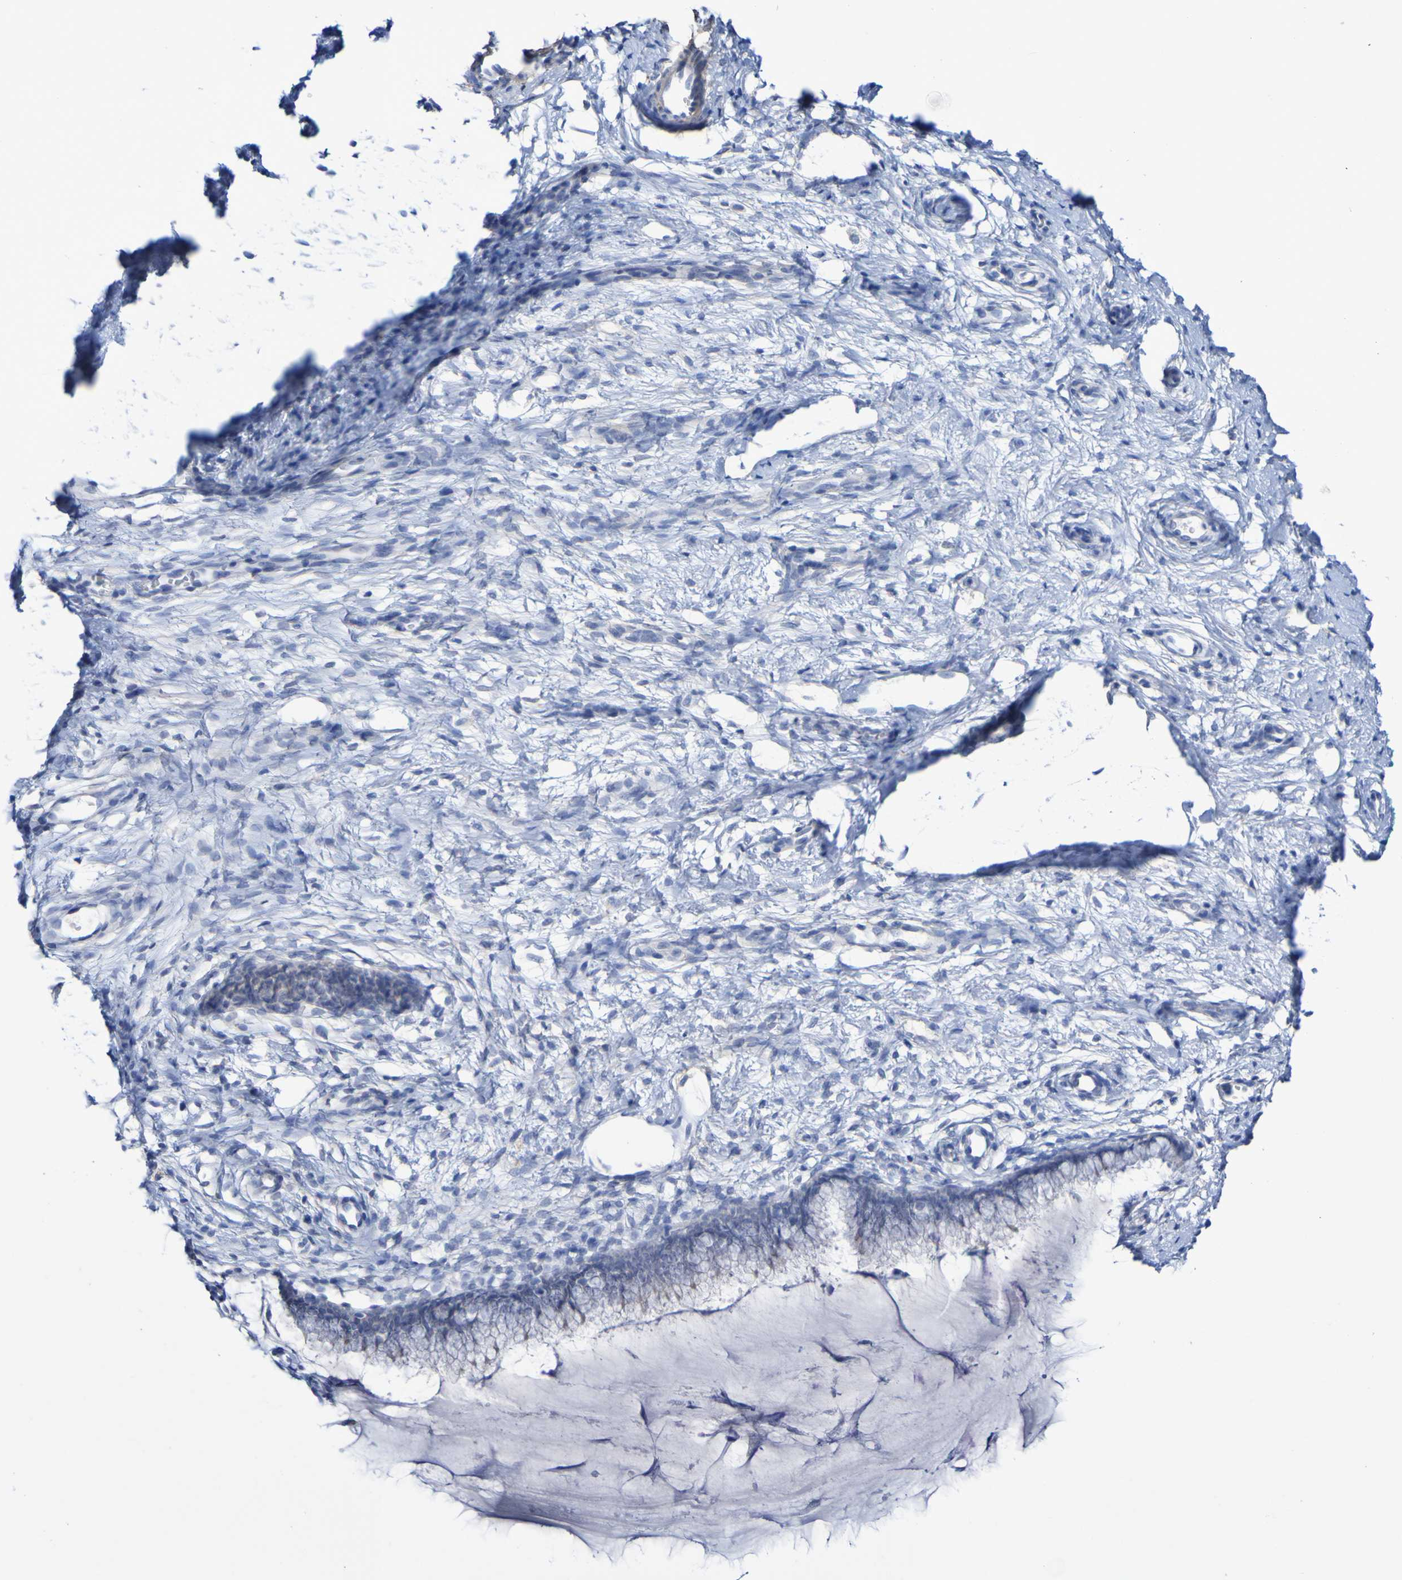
{"staining": {"intensity": "negative", "quantity": "none", "location": "none"}, "tissue": "cervix", "cell_type": "Glandular cells", "image_type": "normal", "snomed": [{"axis": "morphology", "description": "Normal tissue, NOS"}, {"axis": "topography", "description": "Cervix"}], "caption": "Immunohistochemical staining of benign cervix reveals no significant expression in glandular cells.", "gene": "SGCB", "patient": {"sex": "female", "age": 65}}